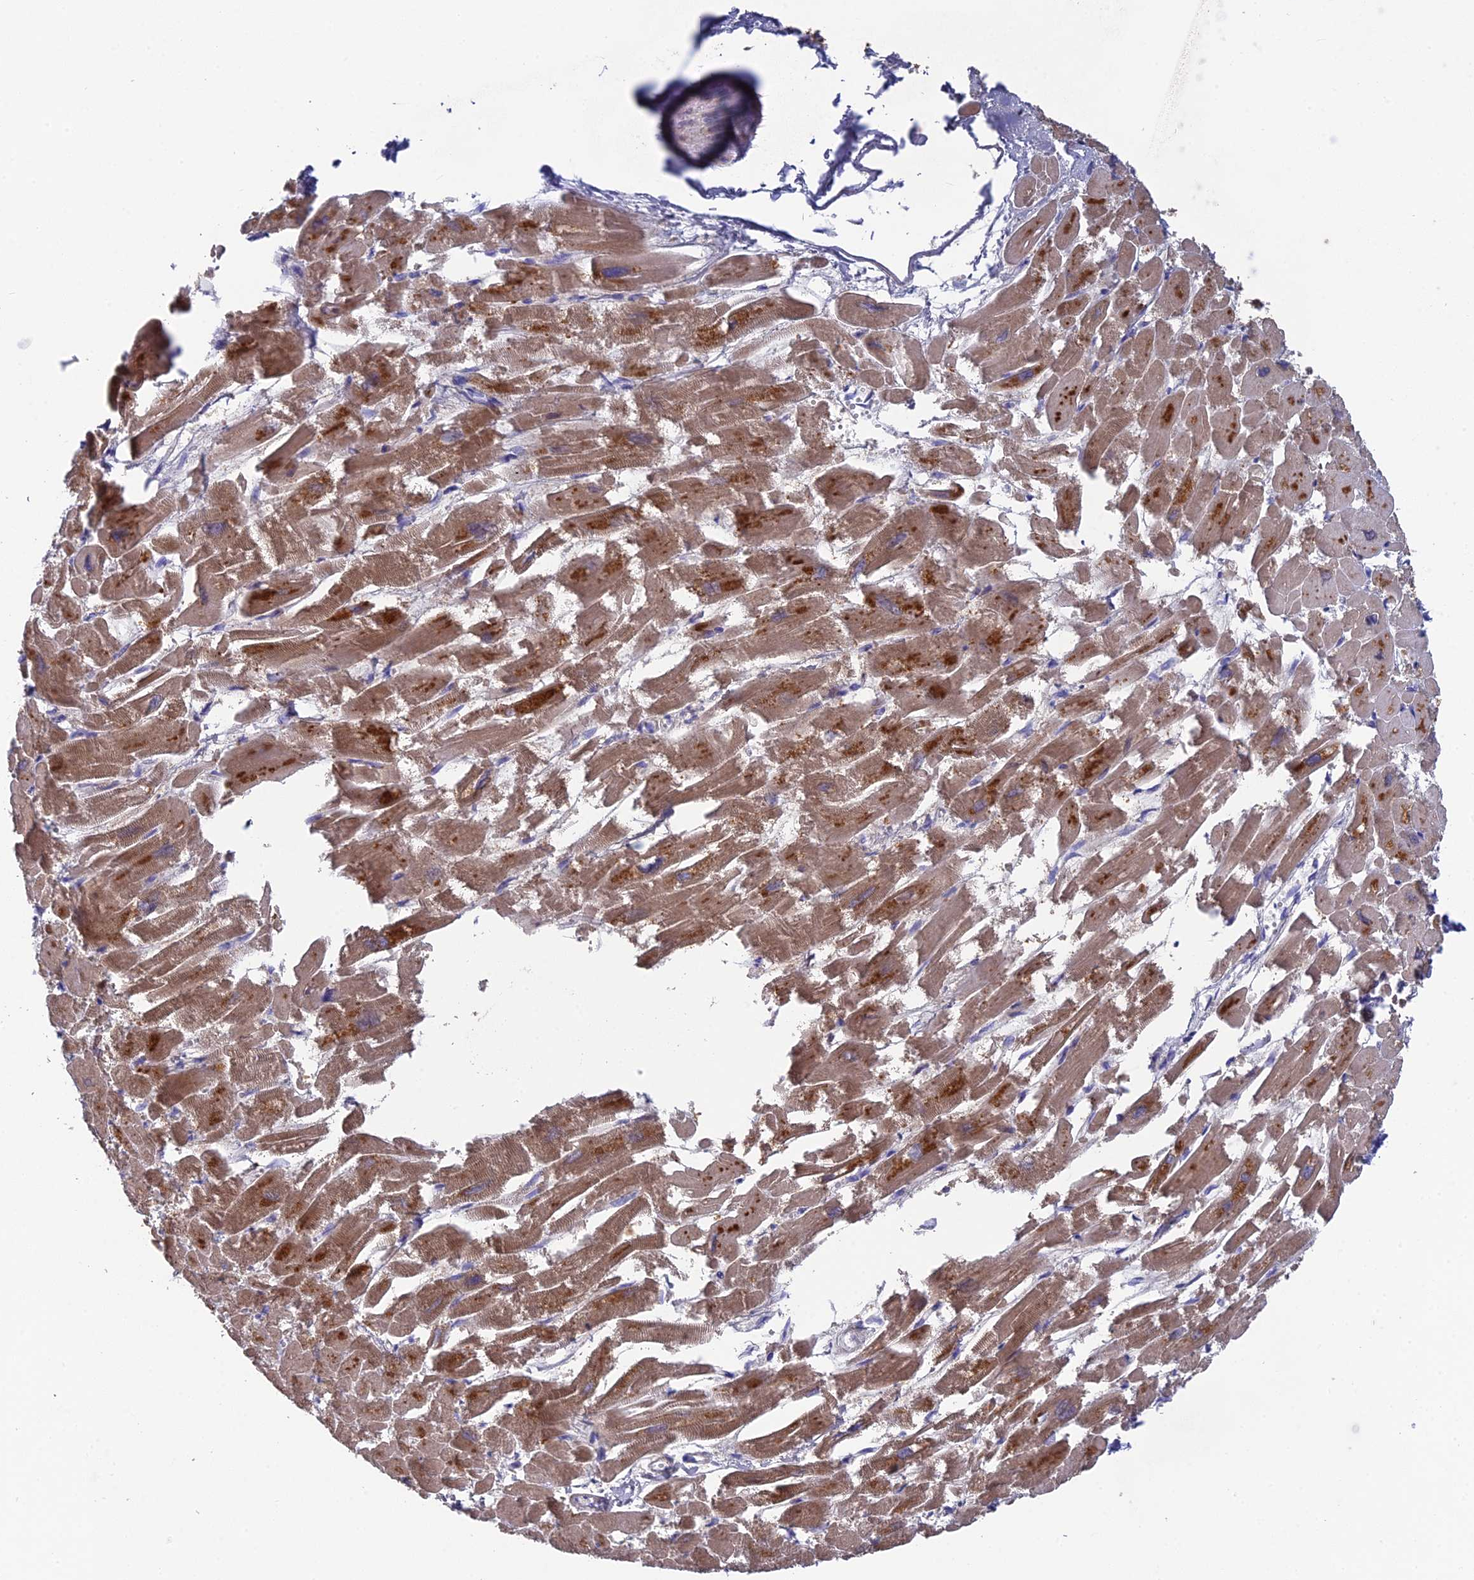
{"staining": {"intensity": "moderate", "quantity": ">75%", "location": "cytoplasmic/membranous"}, "tissue": "heart muscle", "cell_type": "Cardiomyocytes", "image_type": "normal", "snomed": [{"axis": "morphology", "description": "Normal tissue, NOS"}, {"axis": "topography", "description": "Heart"}], "caption": "Immunohistochemistry staining of benign heart muscle, which displays medium levels of moderate cytoplasmic/membranous positivity in about >75% of cardiomyocytes indicating moderate cytoplasmic/membranous protein expression. The staining was performed using DAB (3,3'-diaminobenzidine) (brown) for protein detection and nuclei were counterstained in hematoxylin (blue).", "gene": "AK4P3", "patient": {"sex": "male", "age": 54}}